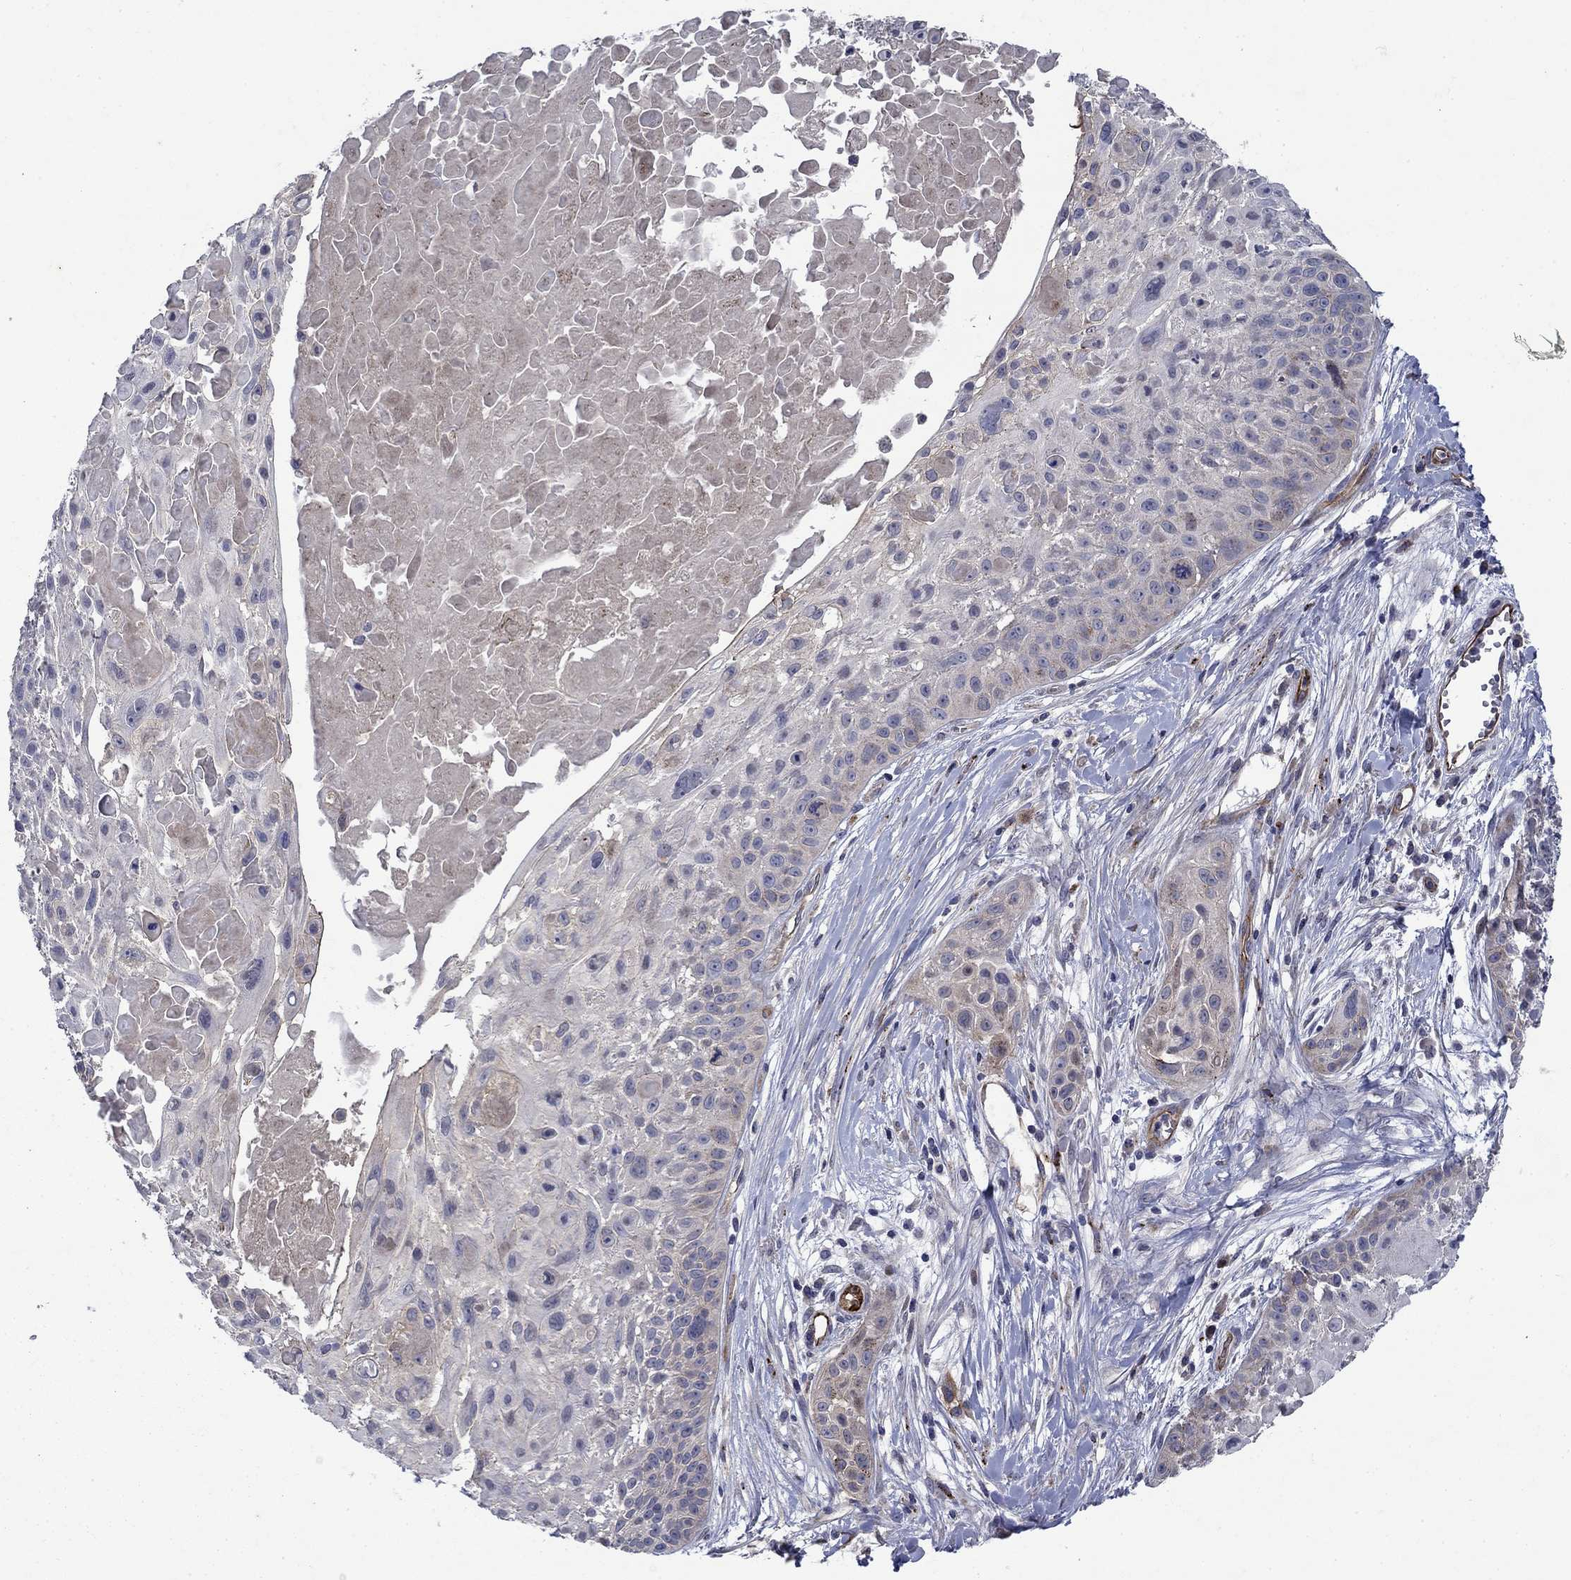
{"staining": {"intensity": "weak", "quantity": "<25%", "location": "cytoplasmic/membranous"}, "tissue": "skin cancer", "cell_type": "Tumor cells", "image_type": "cancer", "snomed": [{"axis": "morphology", "description": "Squamous cell carcinoma, NOS"}, {"axis": "topography", "description": "Skin"}, {"axis": "topography", "description": "Anal"}], "caption": "Micrograph shows no significant protein staining in tumor cells of skin cancer (squamous cell carcinoma).", "gene": "SLC7A1", "patient": {"sex": "female", "age": 75}}